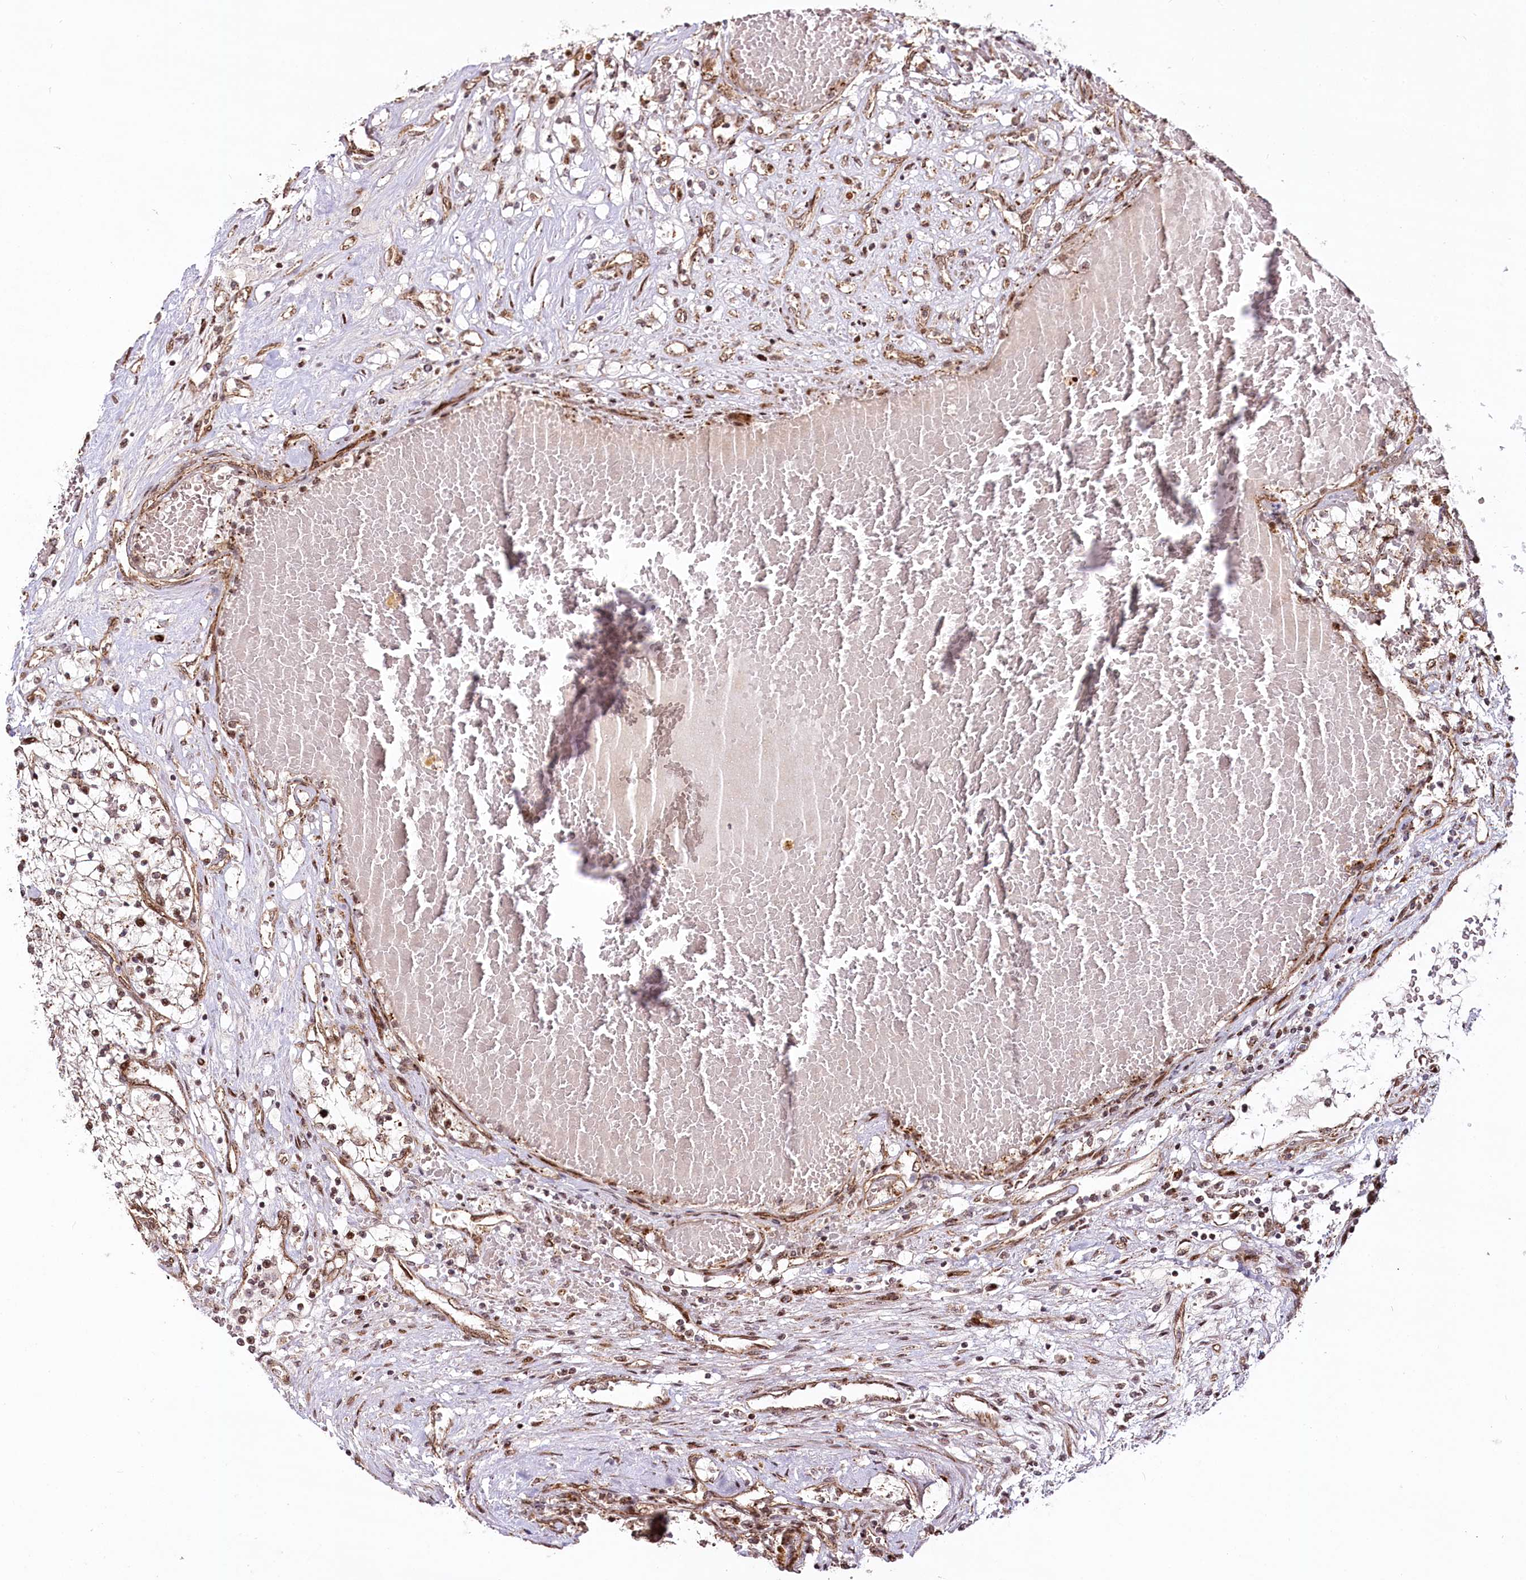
{"staining": {"intensity": "negative", "quantity": "none", "location": "none"}, "tissue": "renal cancer", "cell_type": "Tumor cells", "image_type": "cancer", "snomed": [{"axis": "morphology", "description": "Normal tissue, NOS"}, {"axis": "morphology", "description": "Adenocarcinoma, NOS"}, {"axis": "topography", "description": "Kidney"}], "caption": "The immunohistochemistry micrograph has no significant positivity in tumor cells of renal cancer (adenocarcinoma) tissue.", "gene": "COPG1", "patient": {"sex": "male", "age": 68}}